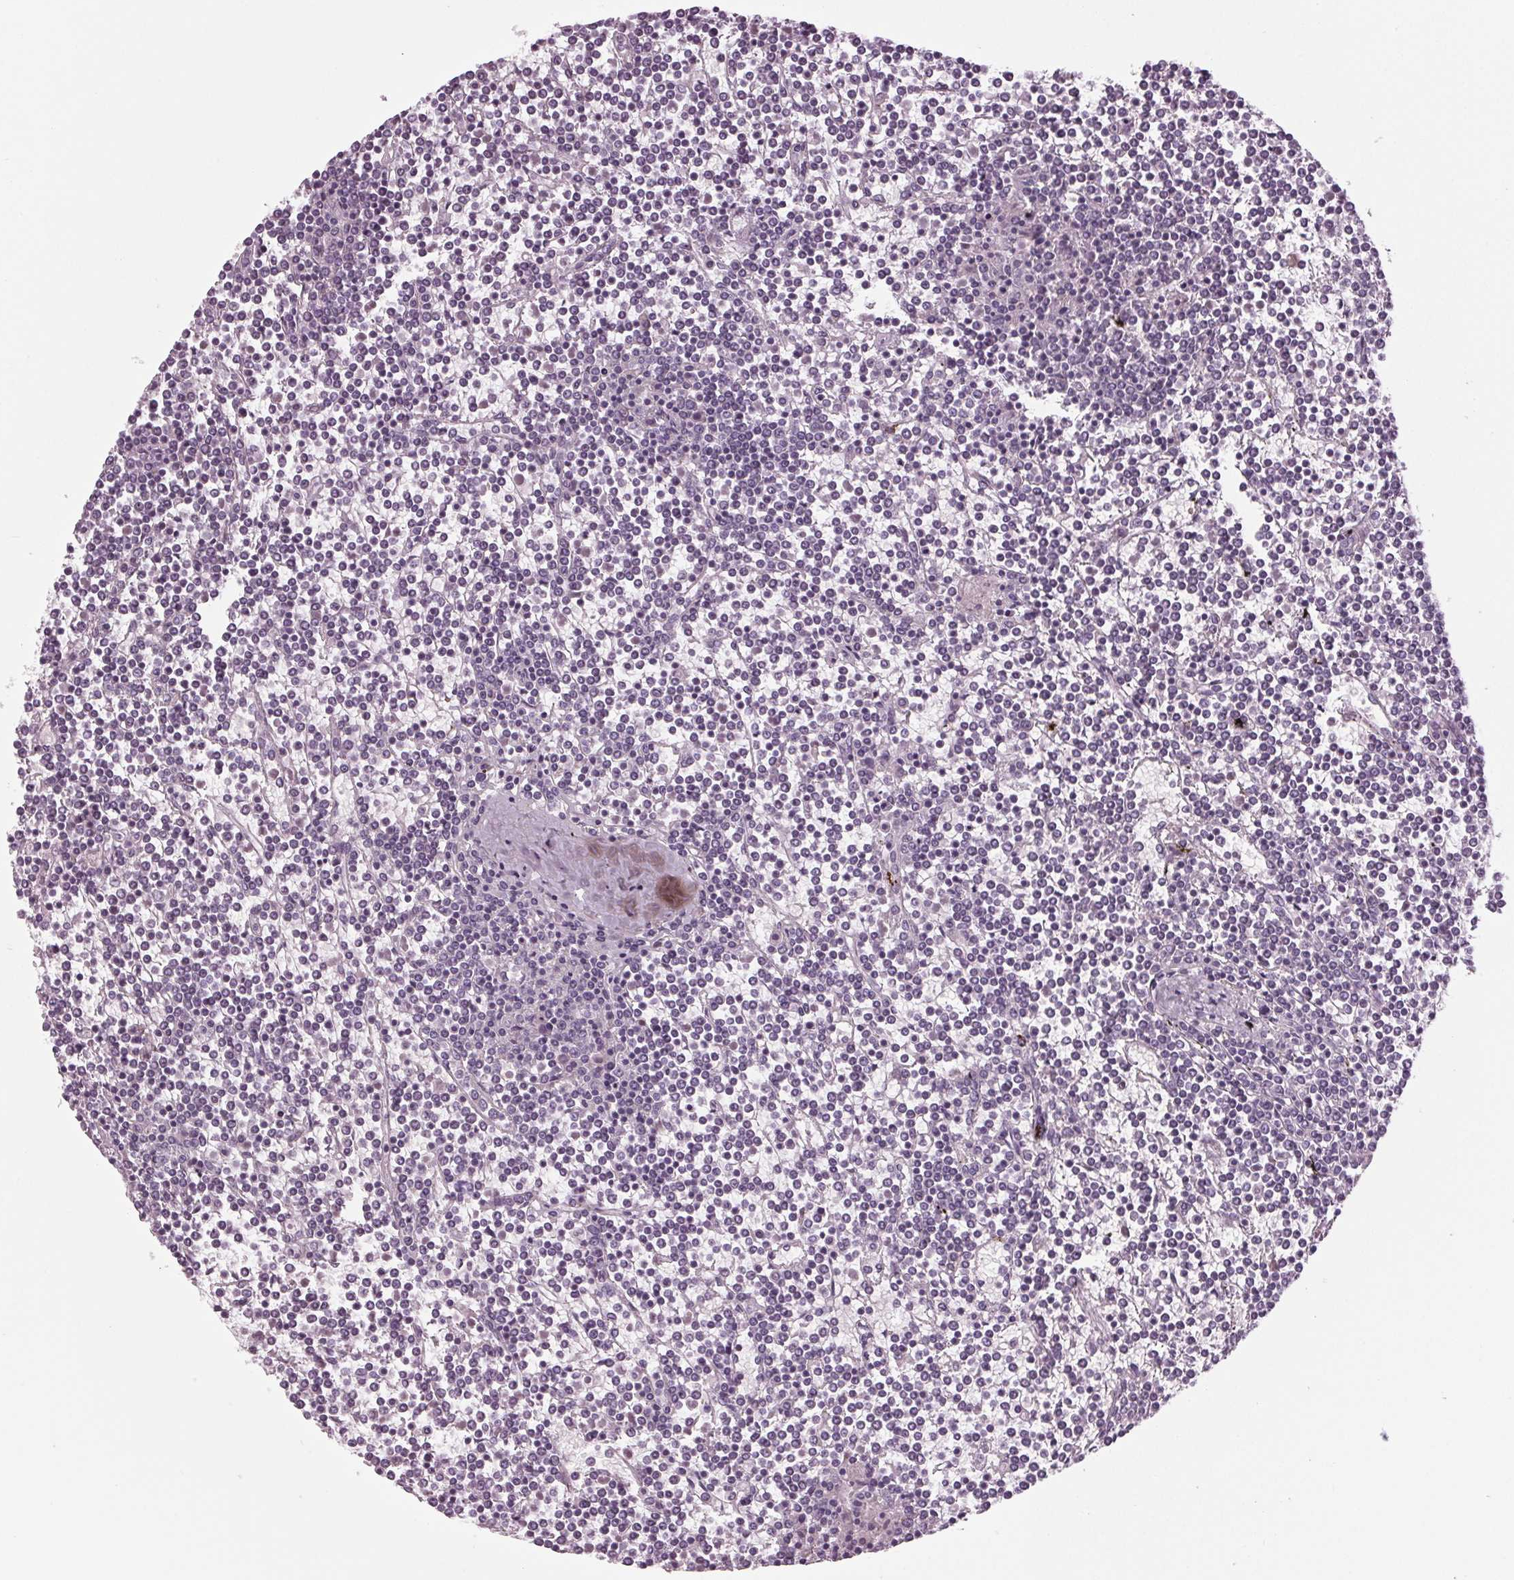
{"staining": {"intensity": "negative", "quantity": "none", "location": "none"}, "tissue": "lymphoma", "cell_type": "Tumor cells", "image_type": "cancer", "snomed": [{"axis": "morphology", "description": "Malignant lymphoma, non-Hodgkin's type, Low grade"}, {"axis": "topography", "description": "Spleen"}], "caption": "An immunohistochemistry histopathology image of lymphoma is shown. There is no staining in tumor cells of lymphoma.", "gene": "CYP3A43", "patient": {"sex": "female", "age": 19}}